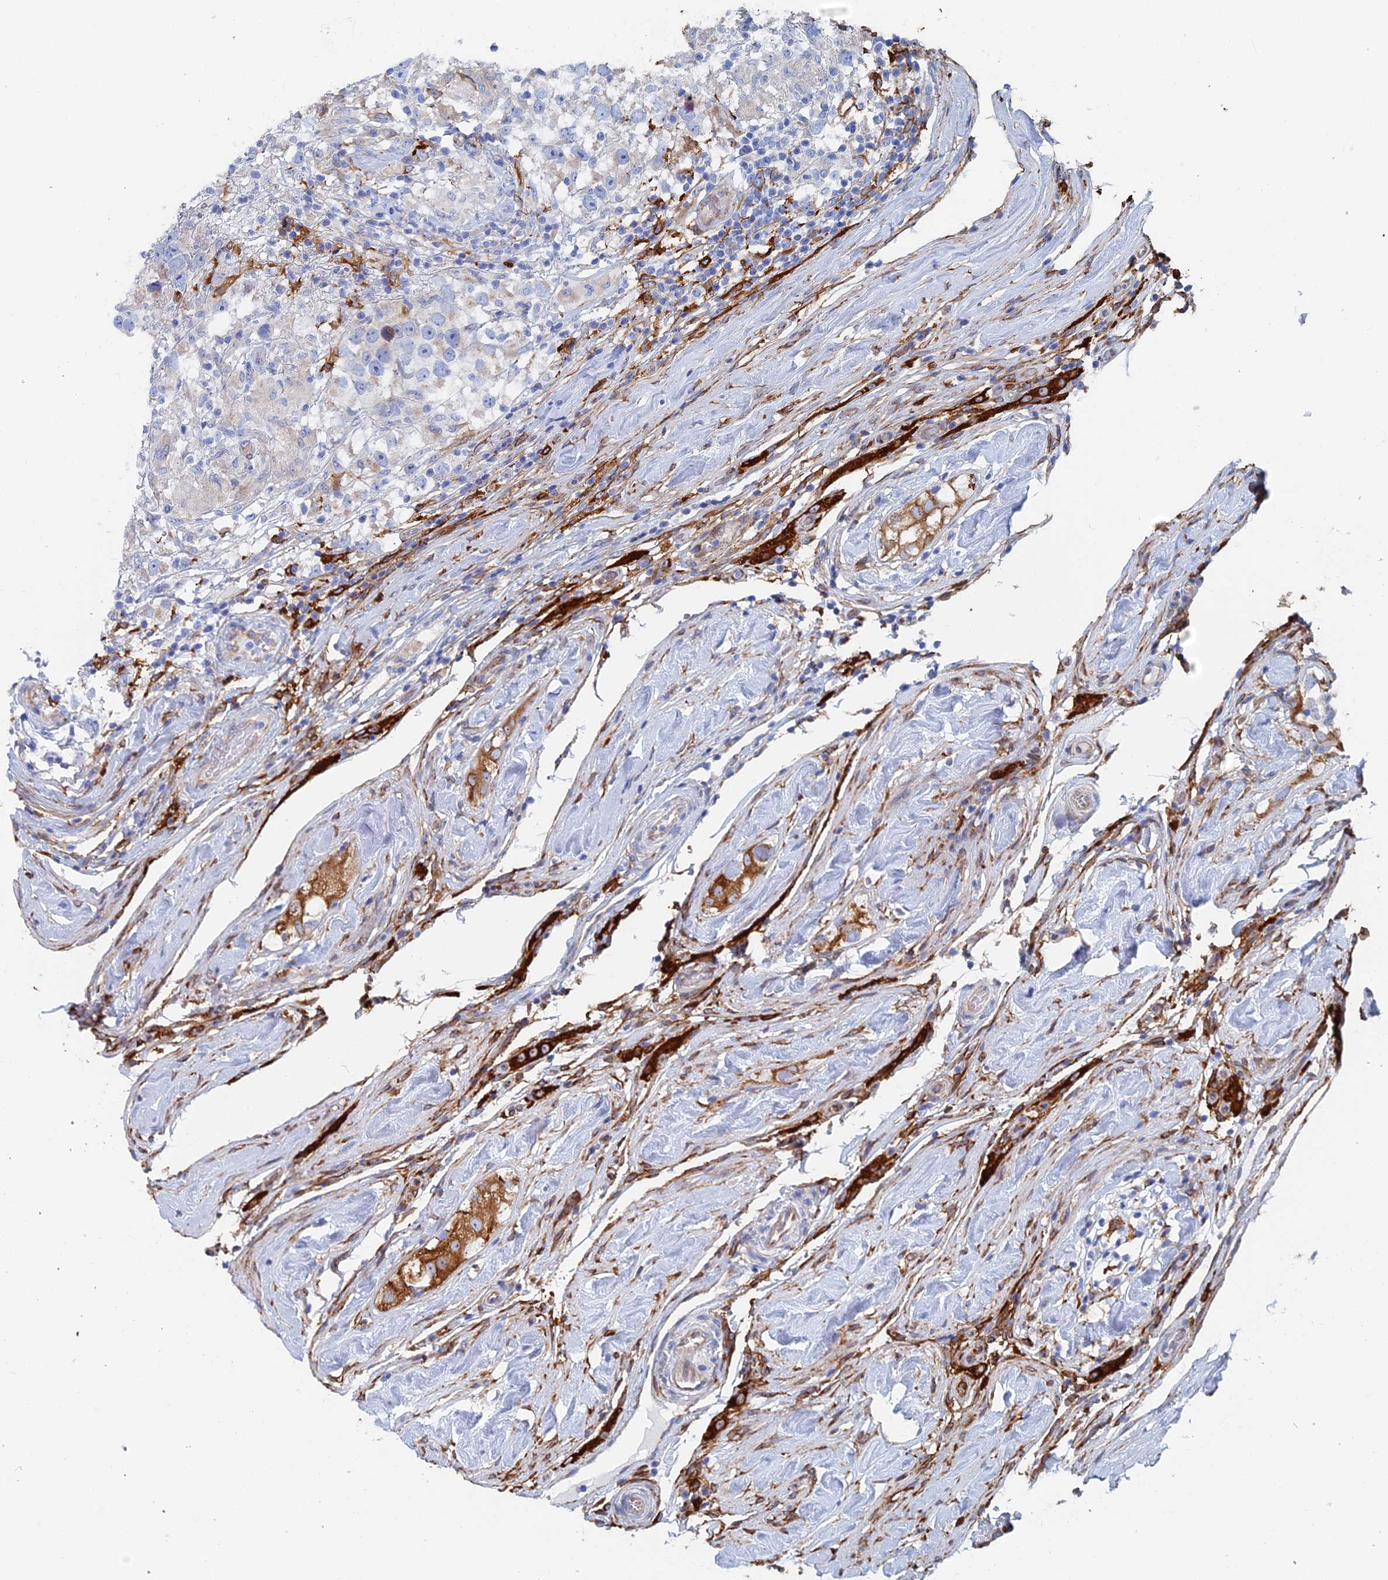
{"staining": {"intensity": "negative", "quantity": "none", "location": "none"}, "tissue": "testis cancer", "cell_type": "Tumor cells", "image_type": "cancer", "snomed": [{"axis": "morphology", "description": "Seminoma, NOS"}, {"axis": "topography", "description": "Testis"}], "caption": "Immunohistochemical staining of human testis cancer (seminoma) displays no significant positivity in tumor cells.", "gene": "COG7", "patient": {"sex": "male", "age": 46}}